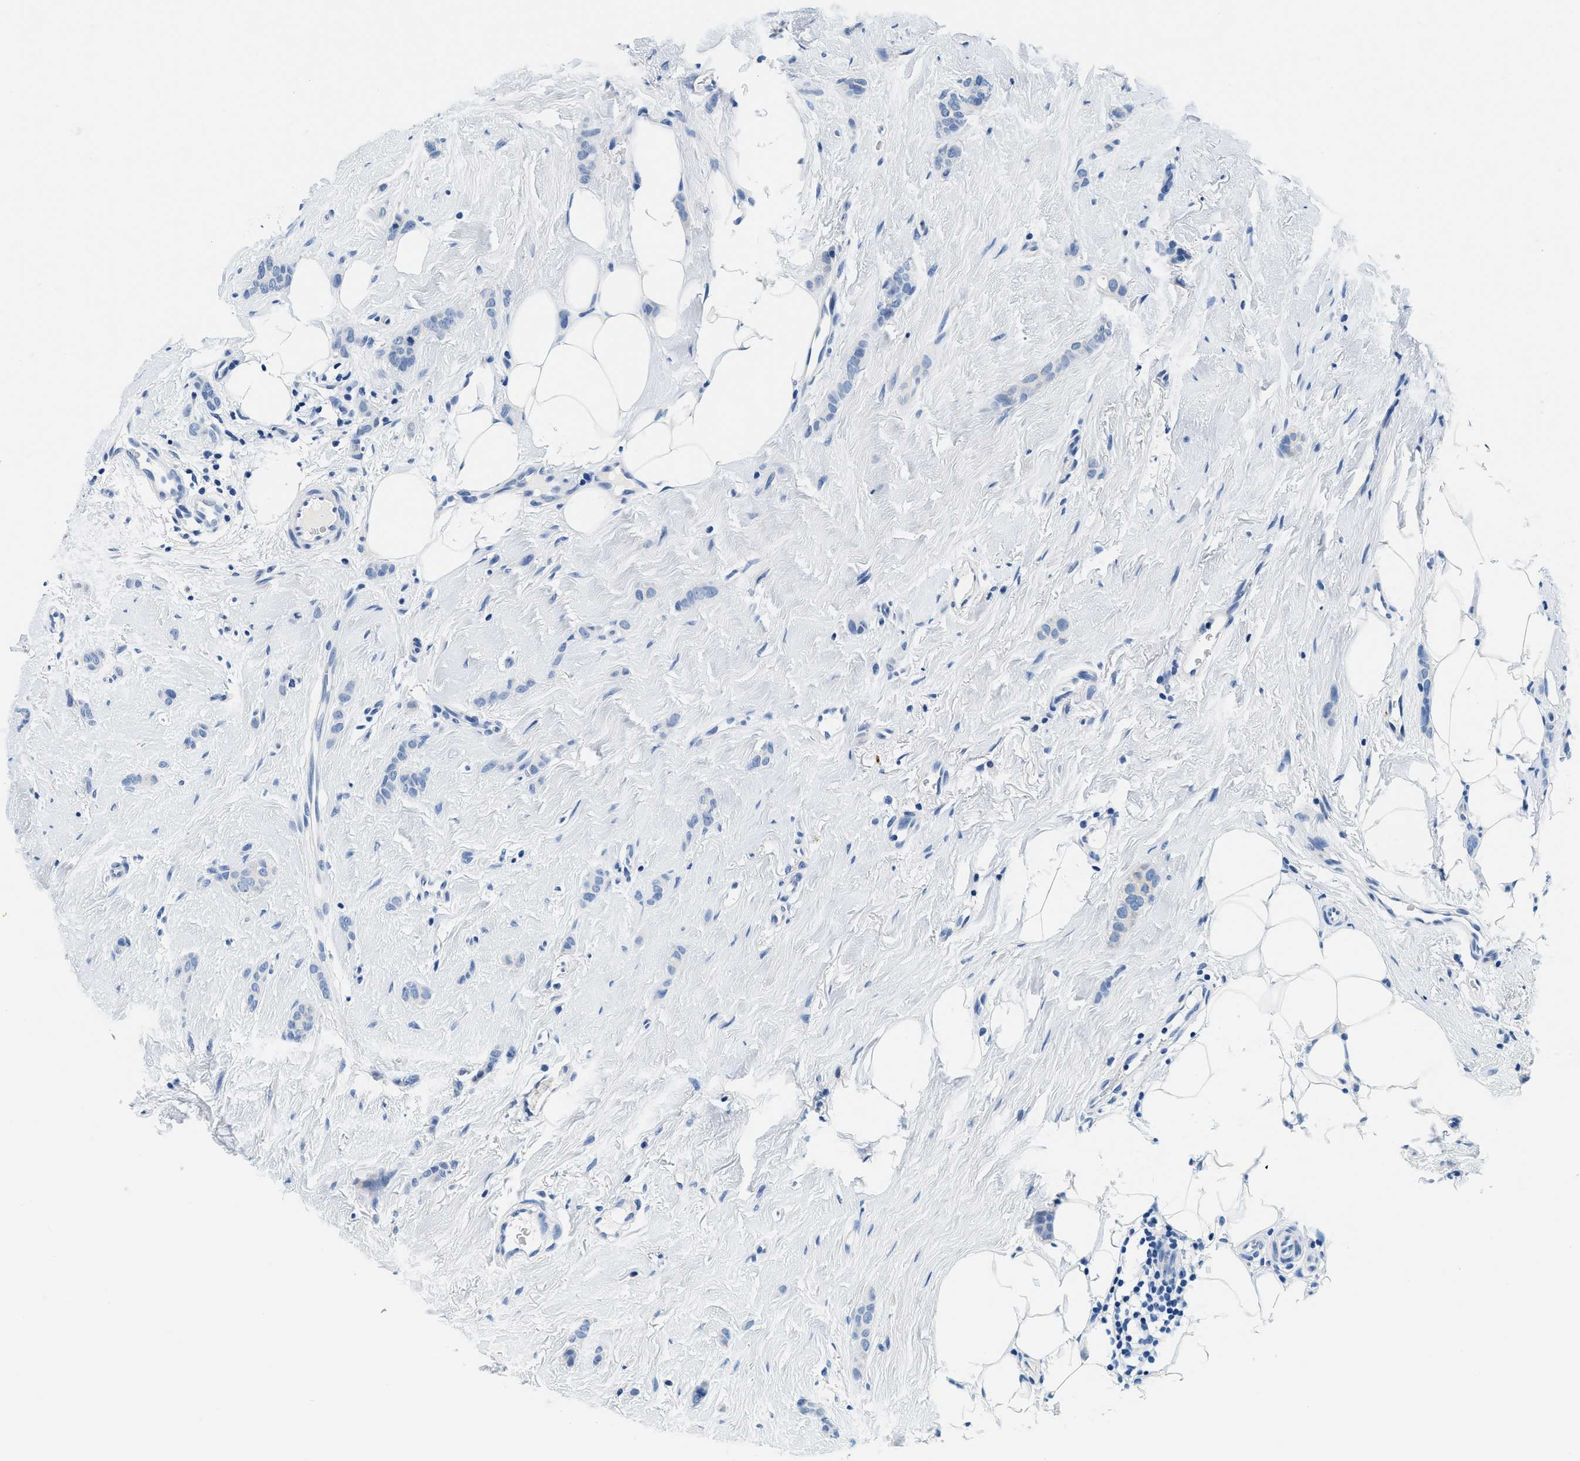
{"staining": {"intensity": "negative", "quantity": "none", "location": "none"}, "tissue": "breast cancer", "cell_type": "Tumor cells", "image_type": "cancer", "snomed": [{"axis": "morphology", "description": "Lobular carcinoma"}, {"axis": "topography", "description": "Skin"}, {"axis": "topography", "description": "Breast"}], "caption": "The IHC micrograph has no significant expression in tumor cells of breast cancer (lobular carcinoma) tissue.", "gene": "GSTM3", "patient": {"sex": "female", "age": 46}}